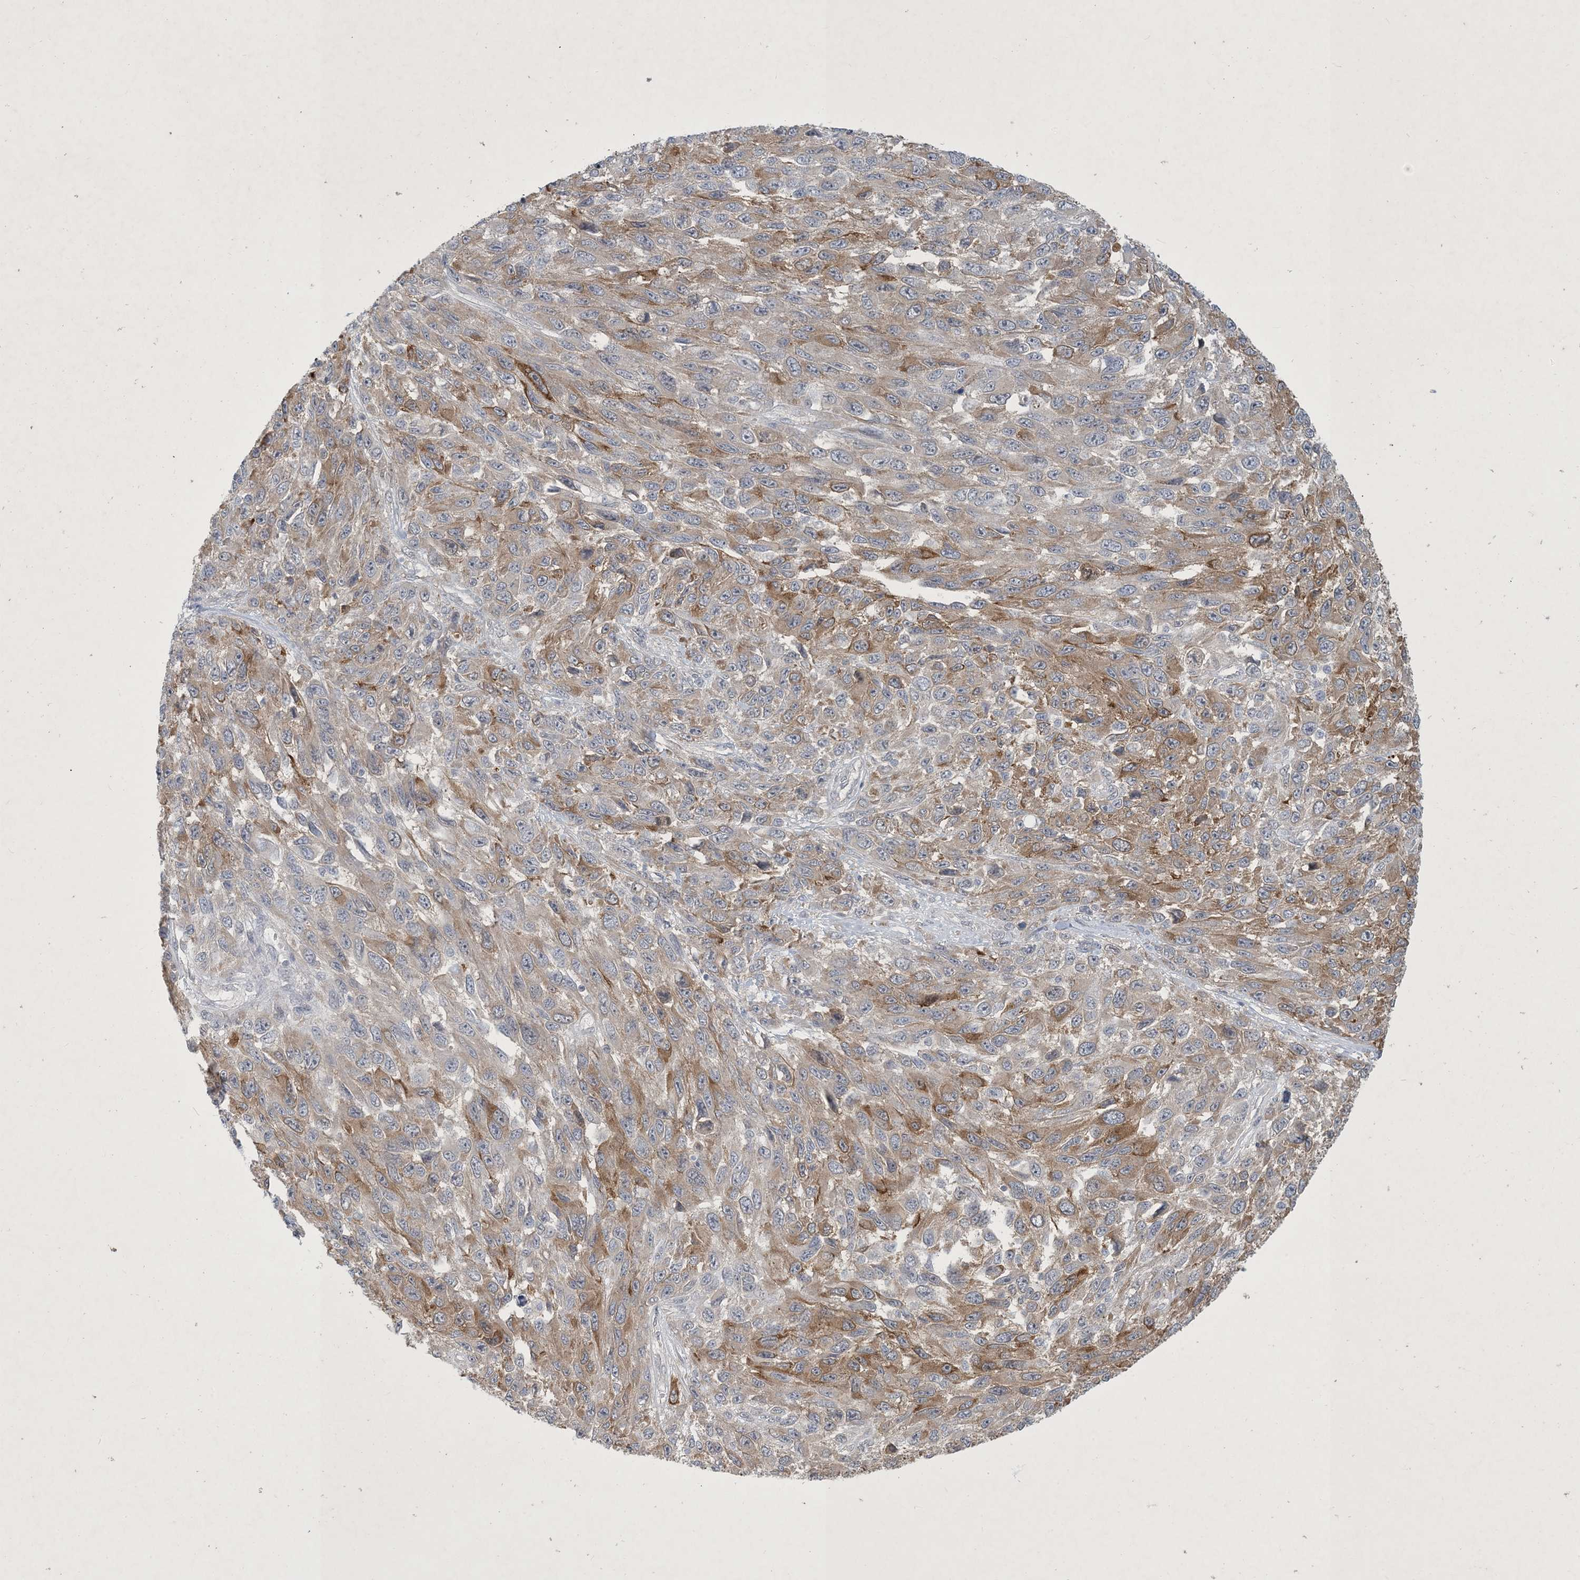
{"staining": {"intensity": "moderate", "quantity": "25%-75%", "location": "cytoplasmic/membranous"}, "tissue": "melanoma", "cell_type": "Tumor cells", "image_type": "cancer", "snomed": [{"axis": "morphology", "description": "Malignant melanoma, NOS"}, {"axis": "topography", "description": "Skin"}], "caption": "Melanoma was stained to show a protein in brown. There is medium levels of moderate cytoplasmic/membranous staining in approximately 25%-75% of tumor cells.", "gene": "CDS1", "patient": {"sex": "female", "age": 96}}